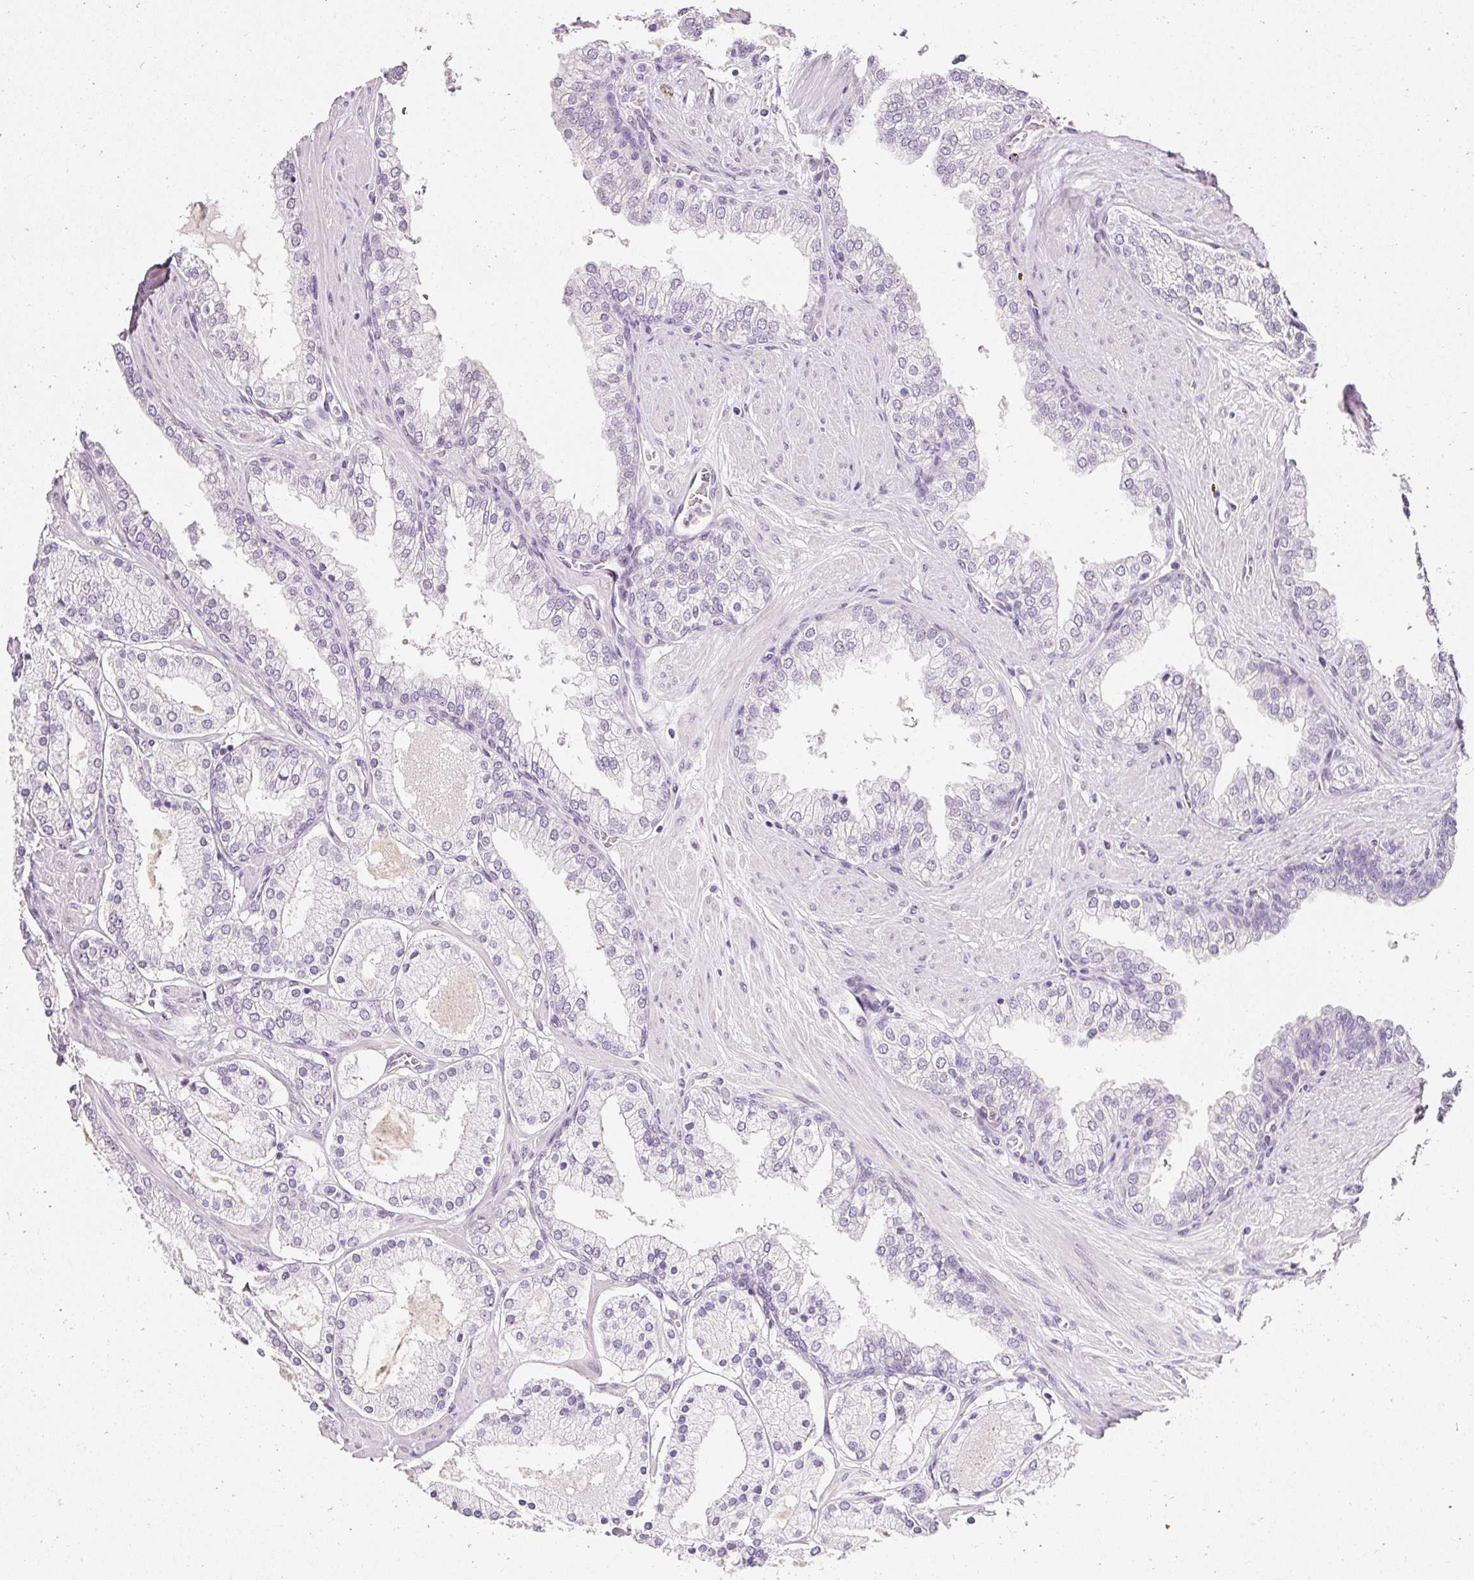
{"staining": {"intensity": "negative", "quantity": "none", "location": "none"}, "tissue": "prostate cancer", "cell_type": "Tumor cells", "image_type": "cancer", "snomed": [{"axis": "morphology", "description": "Adenocarcinoma, Low grade"}, {"axis": "topography", "description": "Prostate"}], "caption": "This is an IHC histopathology image of prostate adenocarcinoma (low-grade). There is no positivity in tumor cells.", "gene": "ELAVL3", "patient": {"sex": "male", "age": 42}}